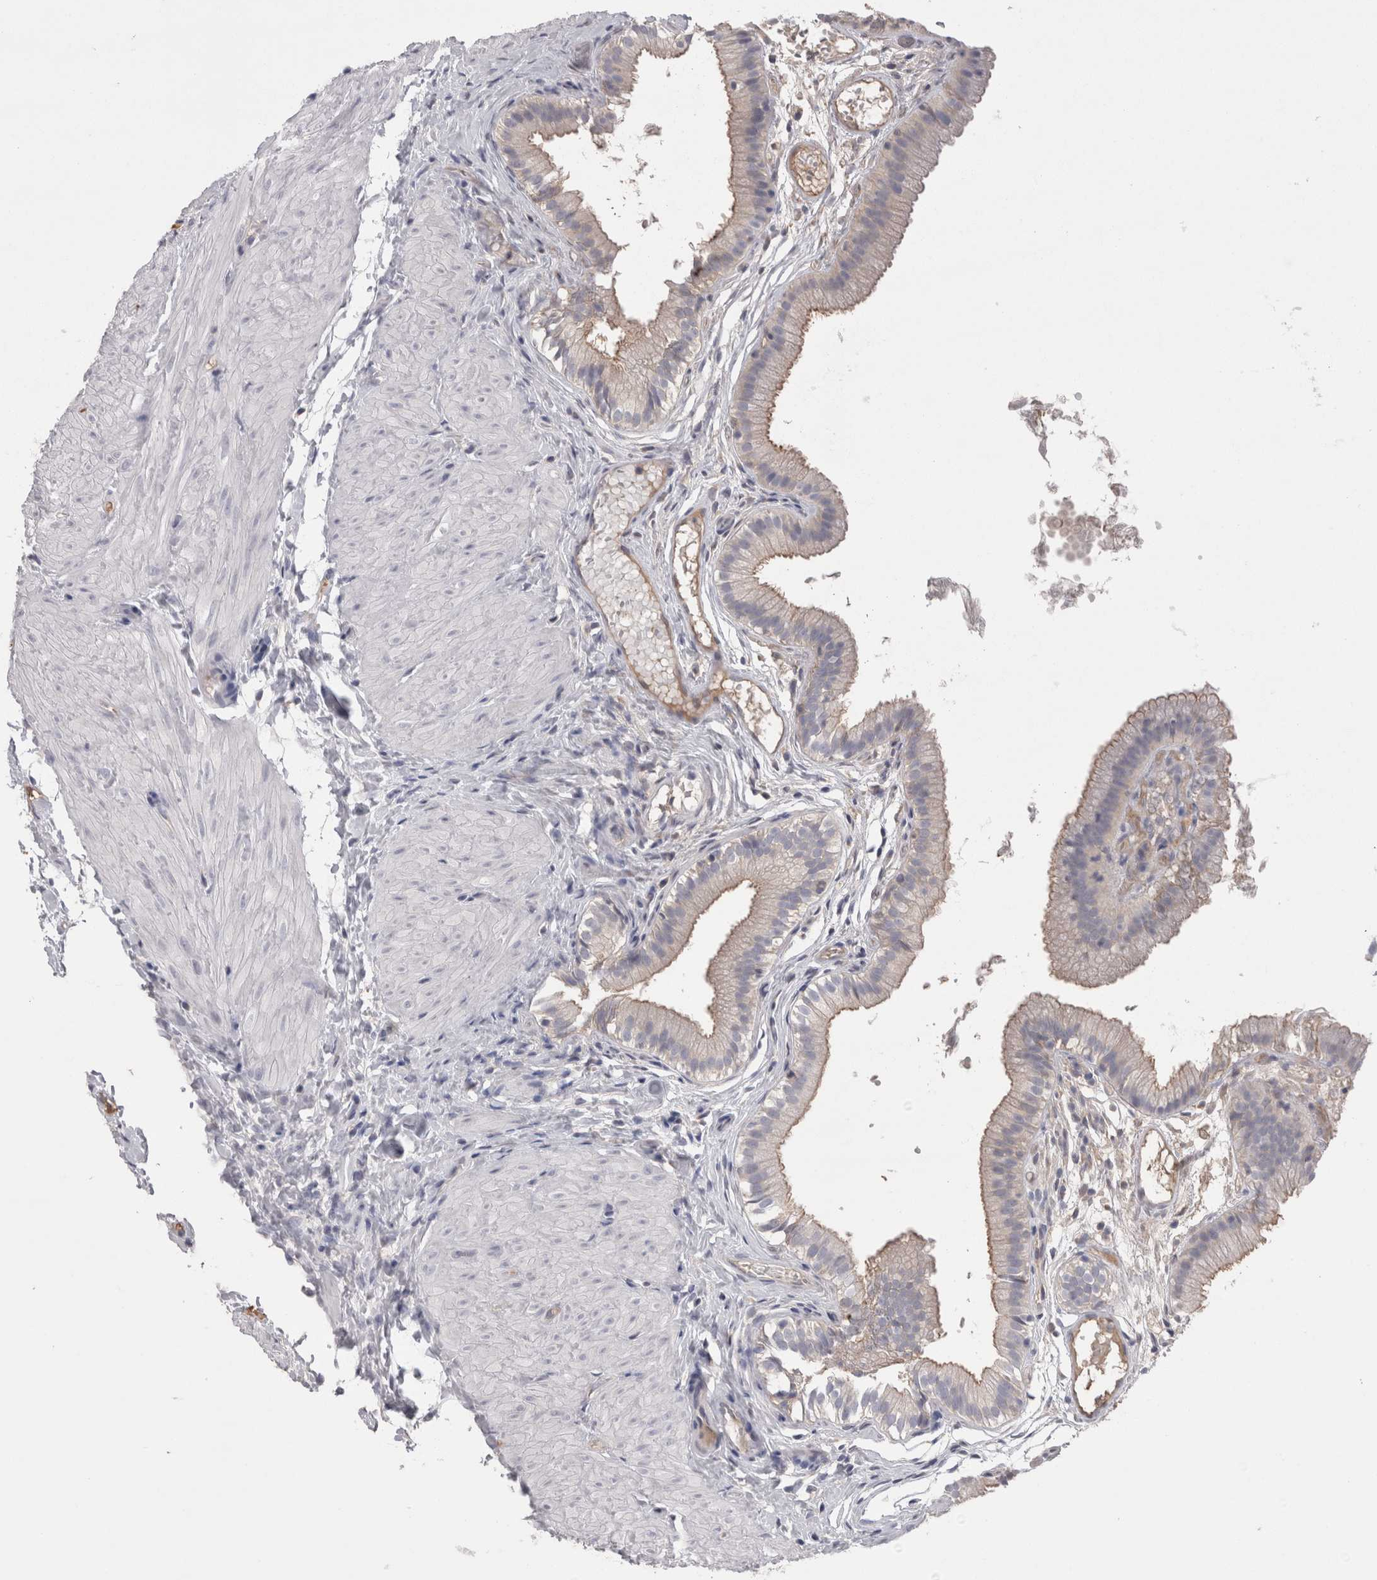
{"staining": {"intensity": "weak", "quantity": ">75%", "location": "cytoplasmic/membranous"}, "tissue": "gallbladder", "cell_type": "Glandular cells", "image_type": "normal", "snomed": [{"axis": "morphology", "description": "Normal tissue, NOS"}, {"axis": "topography", "description": "Gallbladder"}], "caption": "Immunohistochemistry (IHC) of unremarkable gallbladder shows low levels of weak cytoplasmic/membranous positivity in about >75% of glandular cells. (brown staining indicates protein expression, while blue staining denotes nuclei).", "gene": "REG1A", "patient": {"sex": "female", "age": 26}}